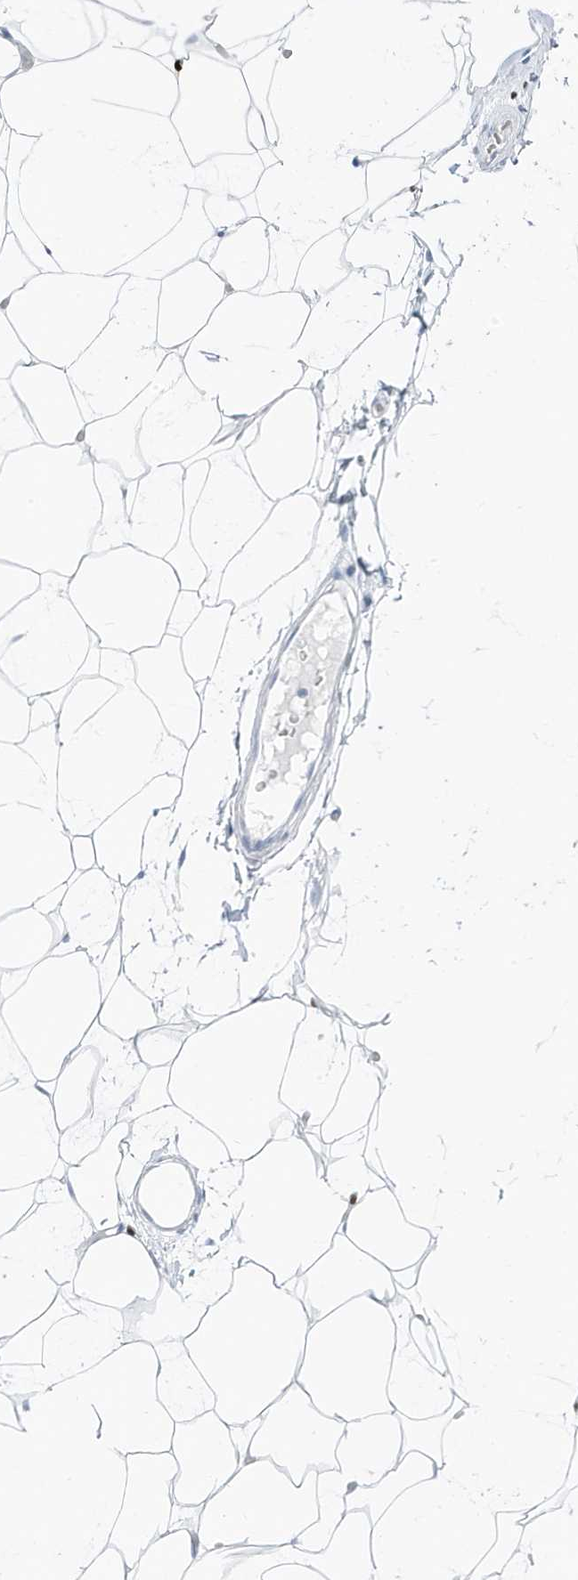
{"staining": {"intensity": "negative", "quantity": "none", "location": "none"}, "tissue": "adipose tissue", "cell_type": "Adipocytes", "image_type": "normal", "snomed": [{"axis": "morphology", "description": "Normal tissue, NOS"}, {"axis": "topography", "description": "Breast"}], "caption": "A photomicrograph of adipose tissue stained for a protein shows no brown staining in adipocytes. Nuclei are stained in blue.", "gene": "MNDA", "patient": {"sex": "female", "age": 23}}